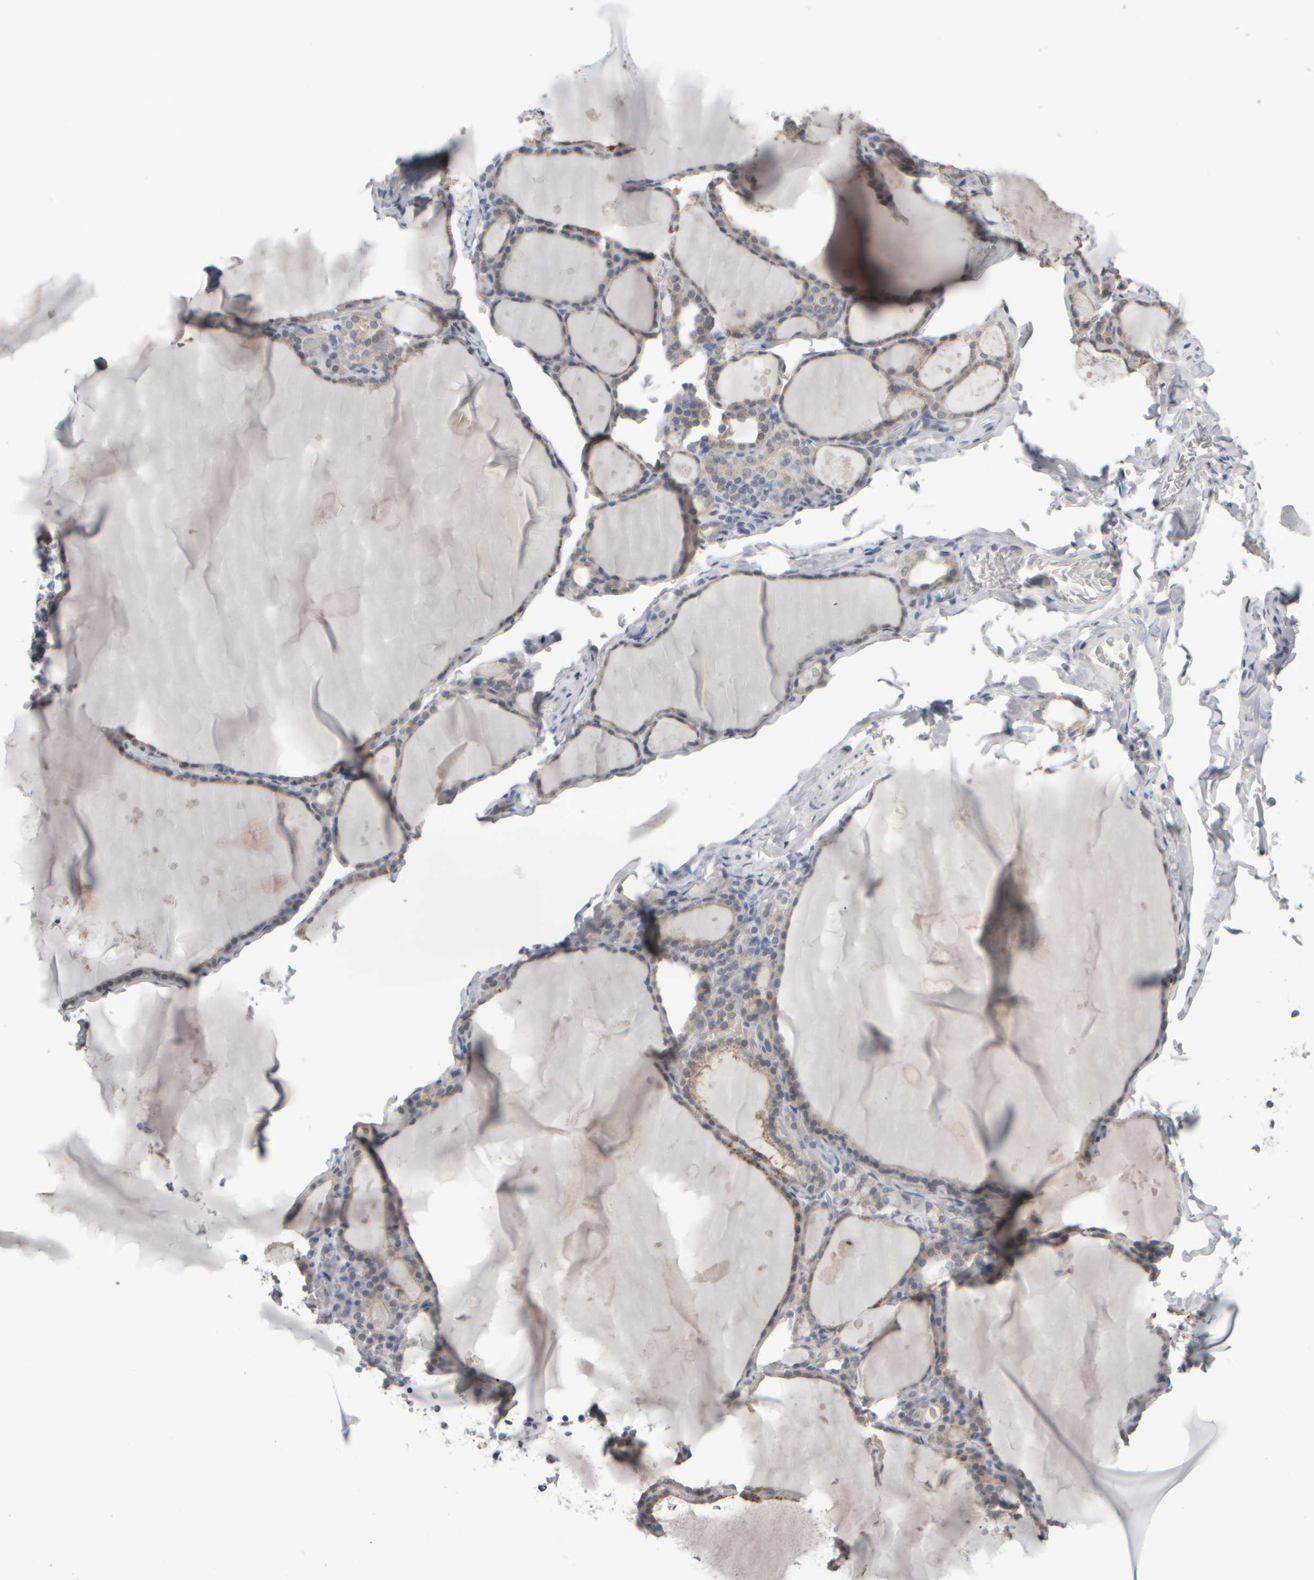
{"staining": {"intensity": "weak", "quantity": "25%-75%", "location": "cytoplasmic/membranous"}, "tissue": "thyroid gland", "cell_type": "Glandular cells", "image_type": "normal", "snomed": [{"axis": "morphology", "description": "Normal tissue, NOS"}, {"axis": "topography", "description": "Thyroid gland"}], "caption": "A histopathology image showing weak cytoplasmic/membranous positivity in about 25%-75% of glandular cells in benign thyroid gland, as visualized by brown immunohistochemical staining.", "gene": "EPHX2", "patient": {"sex": "male", "age": 56}}